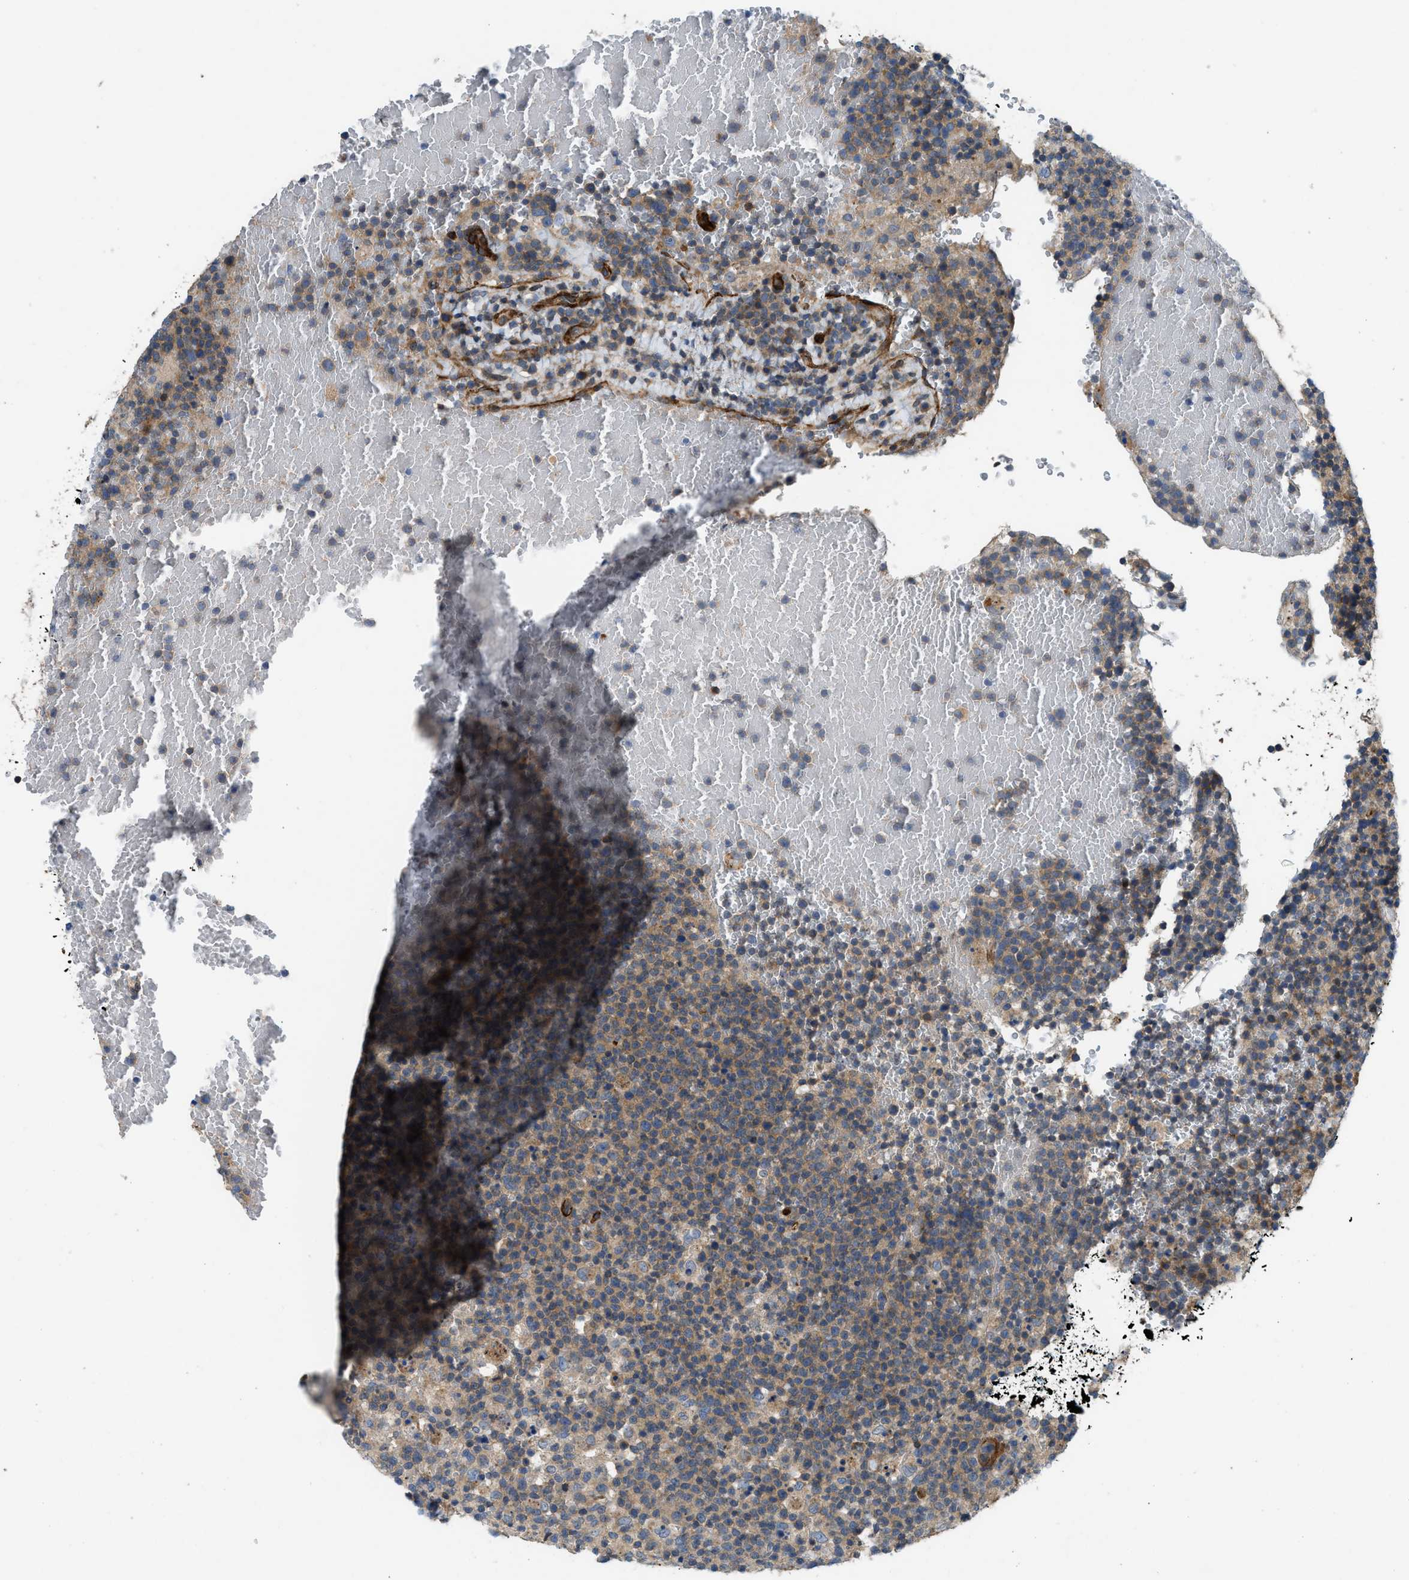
{"staining": {"intensity": "moderate", "quantity": ">75%", "location": "cytoplasmic/membranous"}, "tissue": "lymphoma", "cell_type": "Tumor cells", "image_type": "cancer", "snomed": [{"axis": "morphology", "description": "Malignant lymphoma, non-Hodgkin's type, High grade"}, {"axis": "topography", "description": "Lymph node"}], "caption": "Lymphoma was stained to show a protein in brown. There is medium levels of moderate cytoplasmic/membranous positivity in approximately >75% of tumor cells.", "gene": "NYNRIN", "patient": {"sex": "male", "age": 61}}